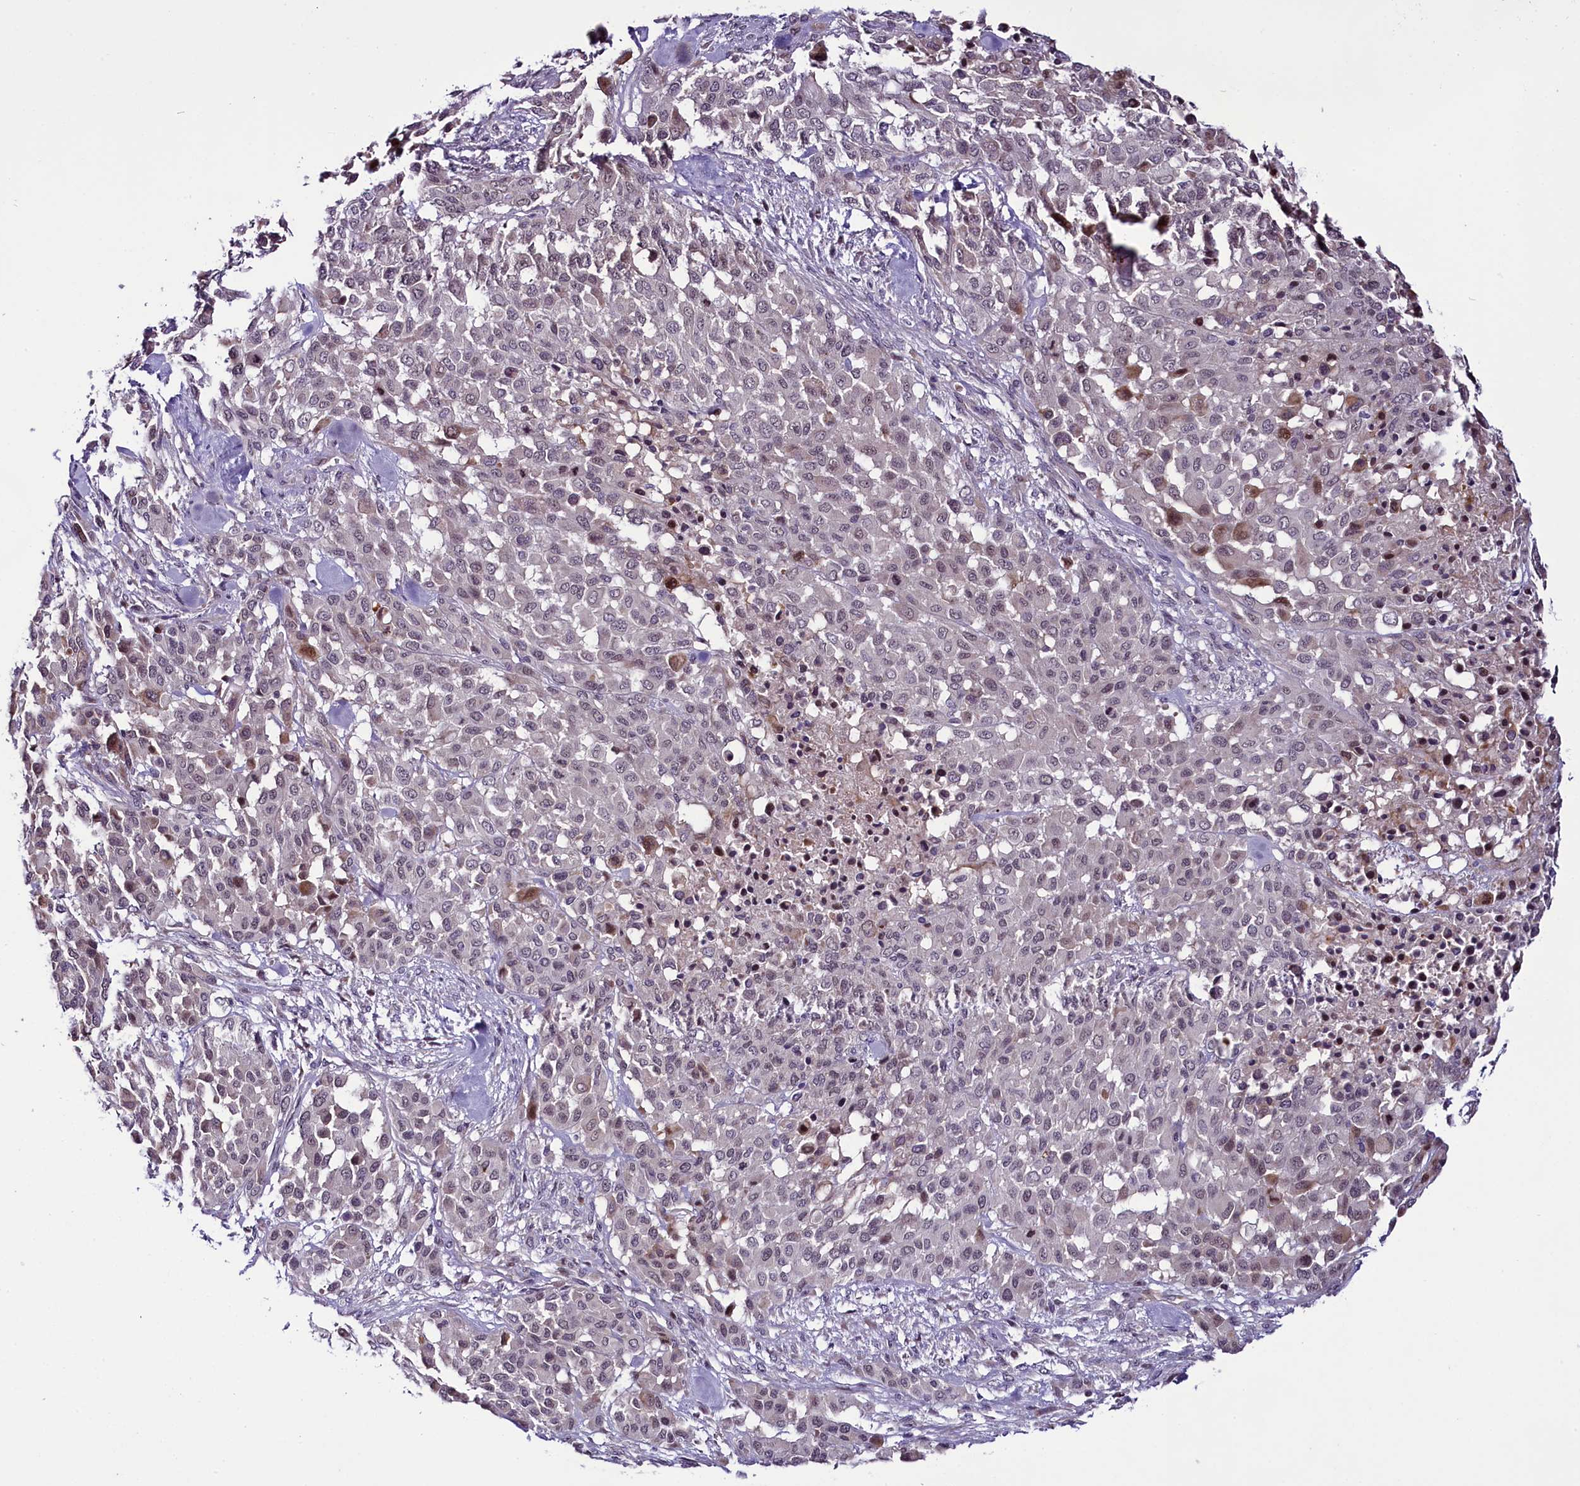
{"staining": {"intensity": "moderate", "quantity": "<25%", "location": "nuclear"}, "tissue": "melanoma", "cell_type": "Tumor cells", "image_type": "cancer", "snomed": [{"axis": "morphology", "description": "Malignant melanoma, Metastatic site"}, {"axis": "topography", "description": "Skin"}], "caption": "Malignant melanoma (metastatic site) stained for a protein (brown) demonstrates moderate nuclear positive staining in about <25% of tumor cells.", "gene": "CCDC106", "patient": {"sex": "female", "age": 81}}